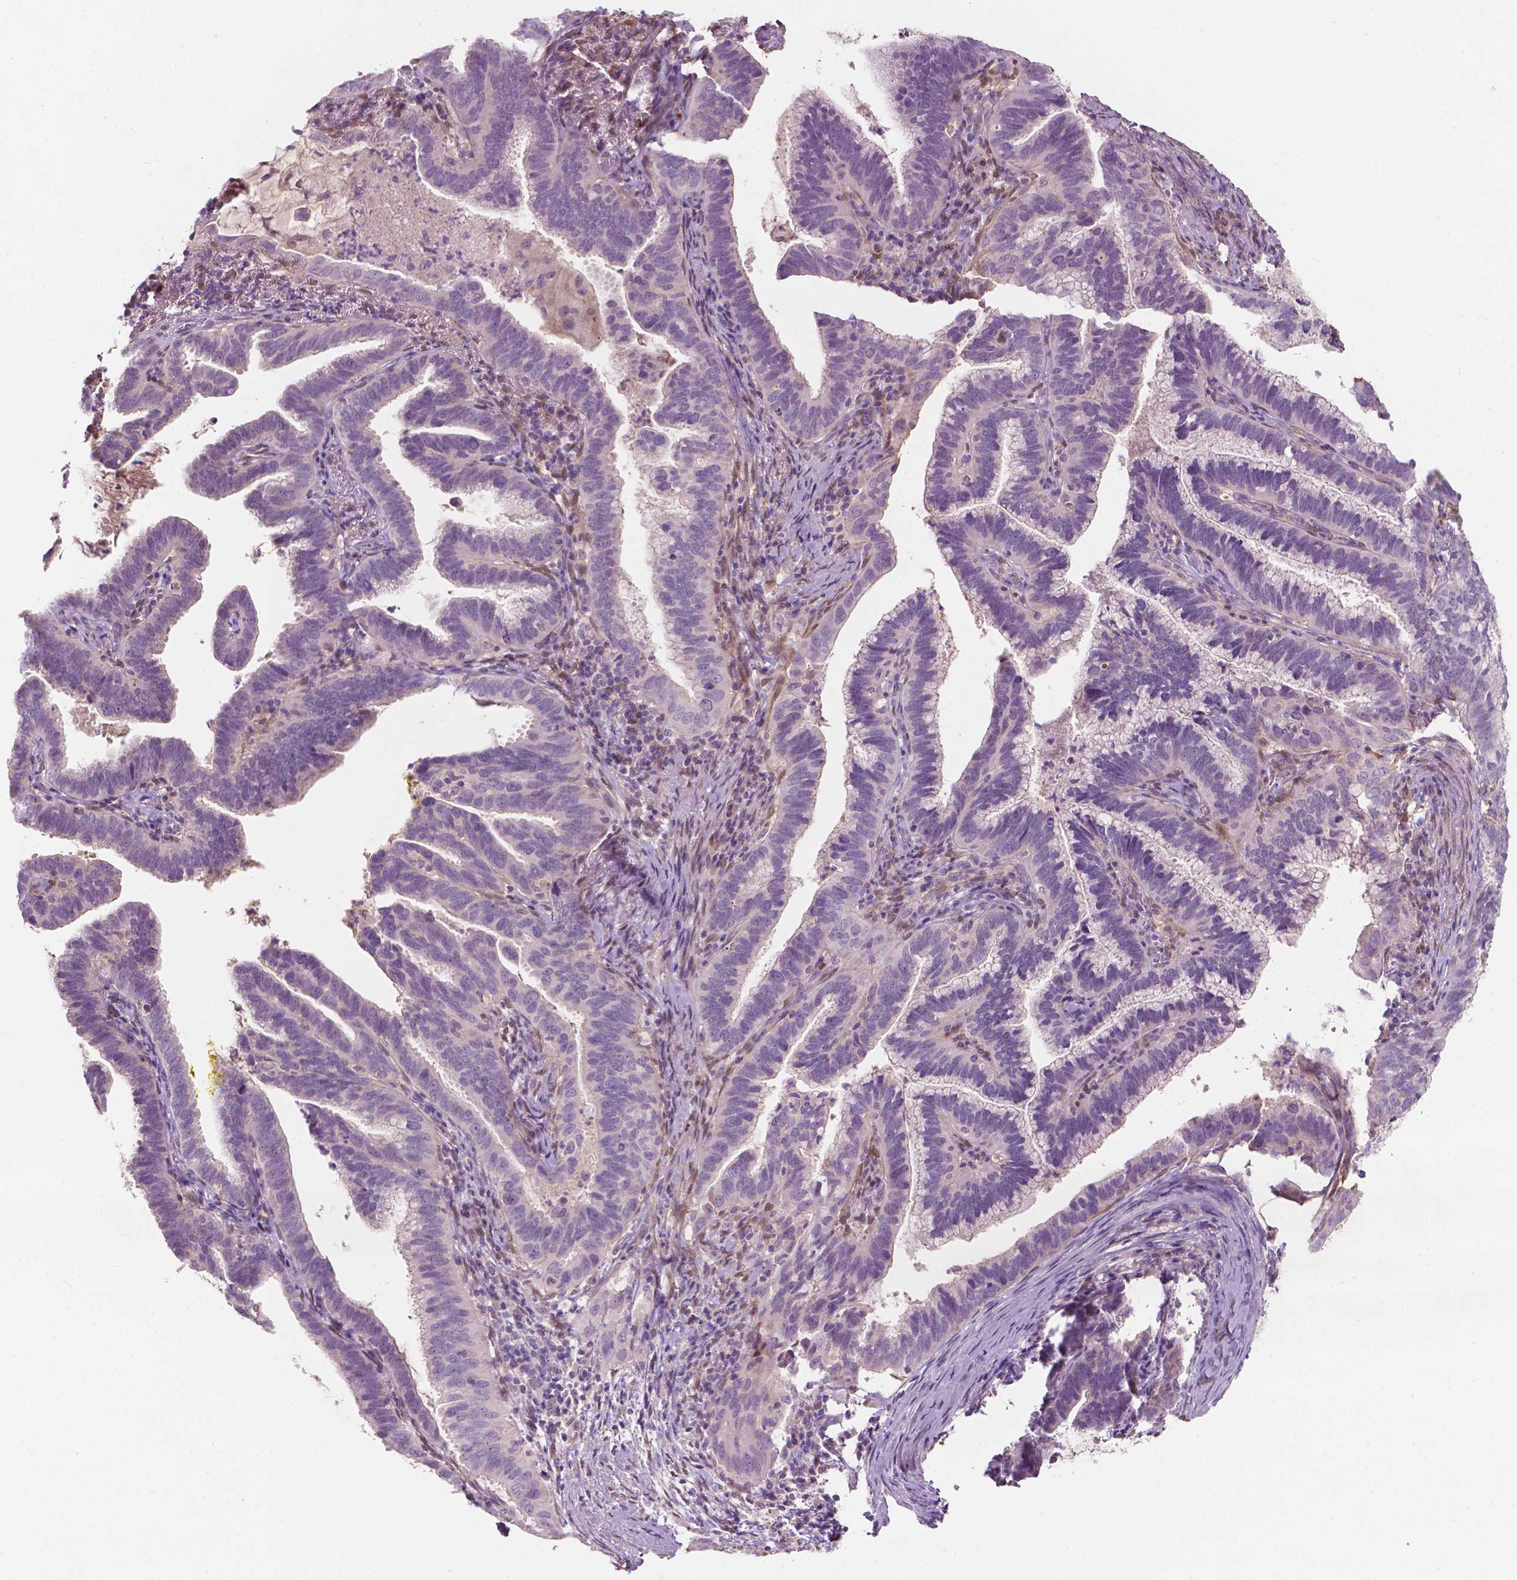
{"staining": {"intensity": "negative", "quantity": "none", "location": "none"}, "tissue": "cervical cancer", "cell_type": "Tumor cells", "image_type": "cancer", "snomed": [{"axis": "morphology", "description": "Adenocarcinoma, NOS"}, {"axis": "topography", "description": "Cervix"}], "caption": "Image shows no significant protein staining in tumor cells of cervical cancer.", "gene": "GPR37", "patient": {"sex": "female", "age": 61}}